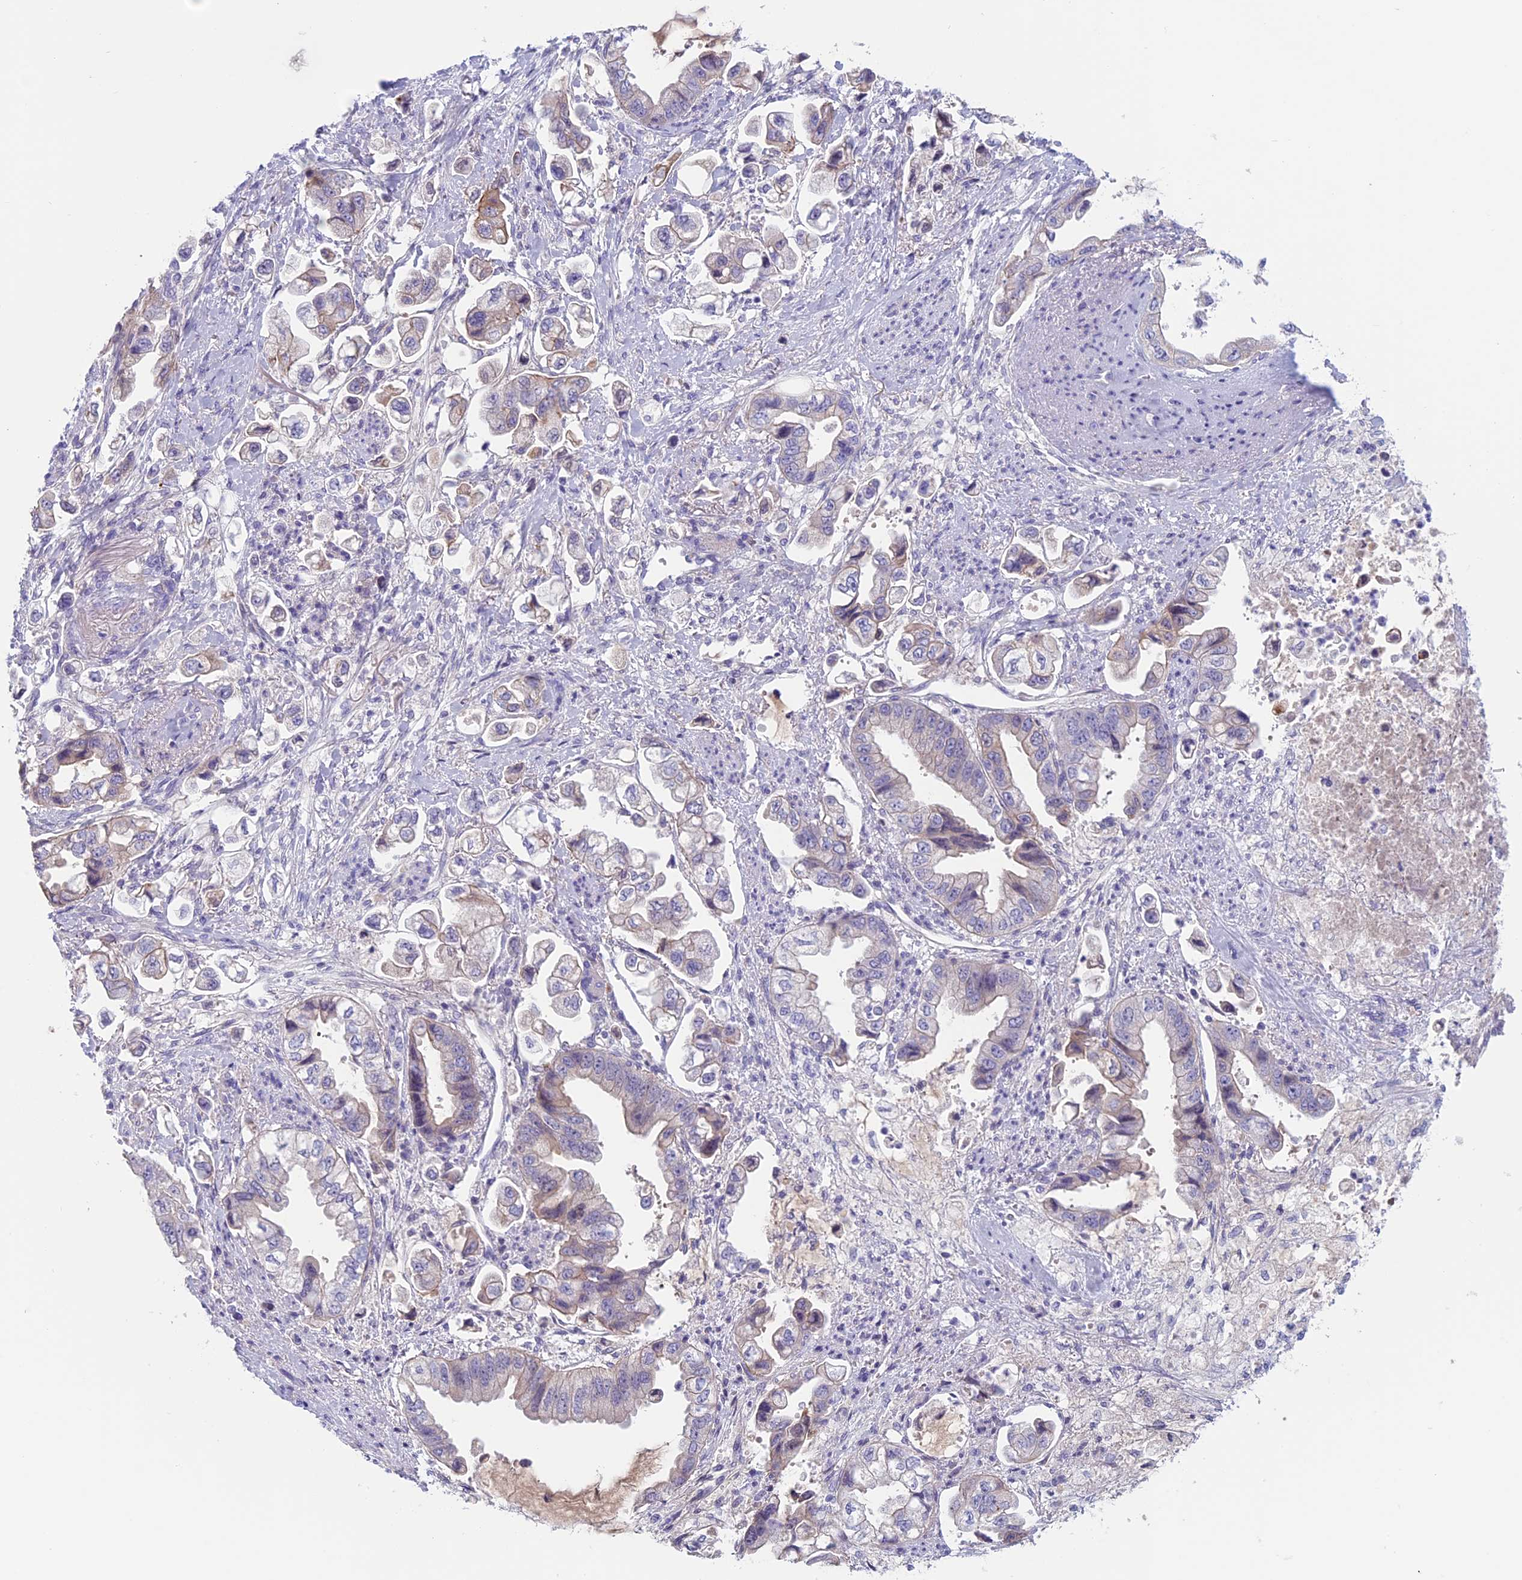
{"staining": {"intensity": "weak", "quantity": "<25%", "location": "cytoplasmic/membranous"}, "tissue": "stomach cancer", "cell_type": "Tumor cells", "image_type": "cancer", "snomed": [{"axis": "morphology", "description": "Adenocarcinoma, NOS"}, {"axis": "topography", "description": "Stomach"}], "caption": "DAB immunohistochemical staining of stomach cancer shows no significant positivity in tumor cells. (DAB (3,3'-diaminobenzidine) IHC visualized using brightfield microscopy, high magnification).", "gene": "ANGPTL2", "patient": {"sex": "male", "age": 62}}